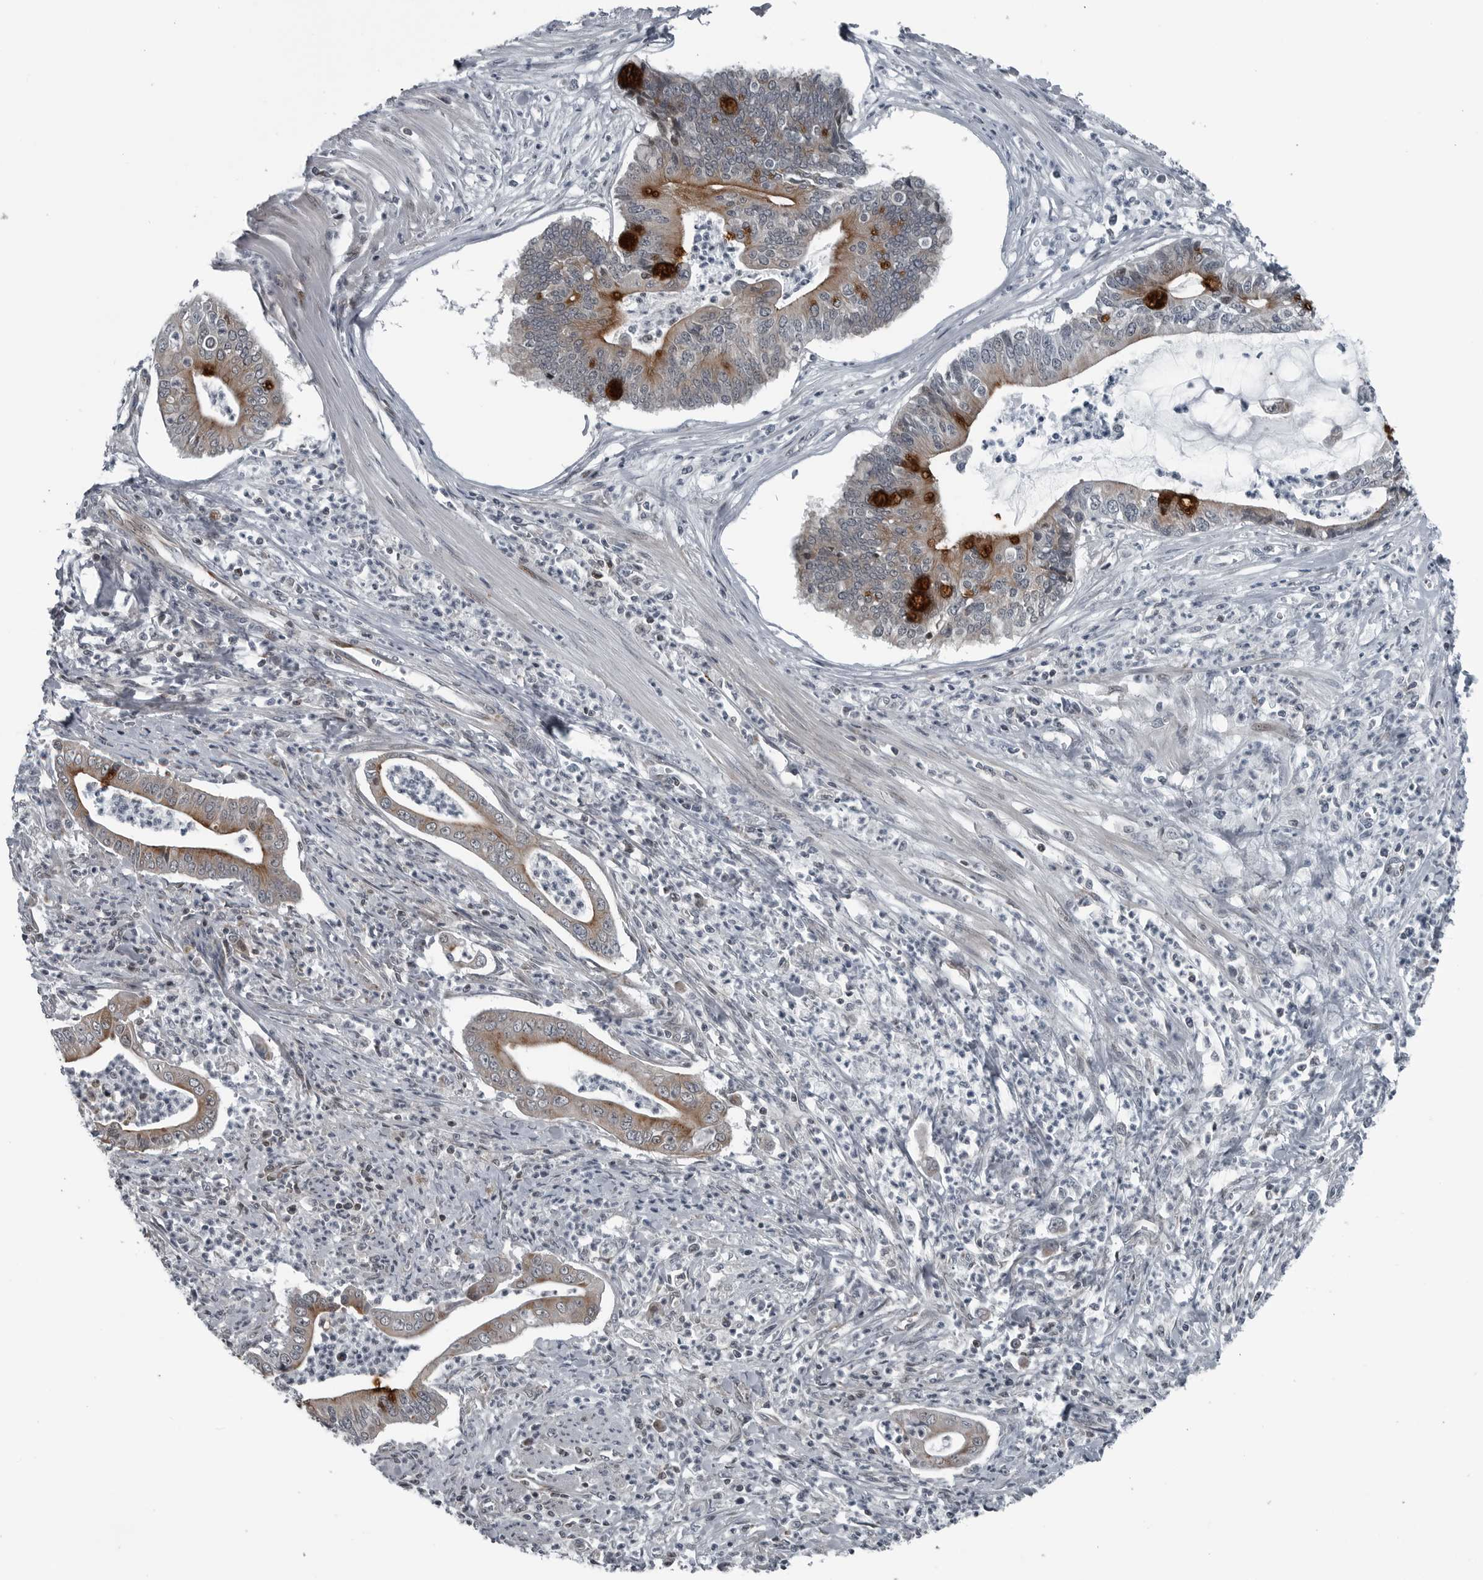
{"staining": {"intensity": "moderate", "quantity": "25%-75%", "location": "cytoplasmic/membranous"}, "tissue": "pancreatic cancer", "cell_type": "Tumor cells", "image_type": "cancer", "snomed": [{"axis": "morphology", "description": "Adenocarcinoma, NOS"}, {"axis": "topography", "description": "Pancreas"}], "caption": "This is an image of IHC staining of pancreatic adenocarcinoma, which shows moderate positivity in the cytoplasmic/membranous of tumor cells.", "gene": "GAK", "patient": {"sex": "male", "age": 69}}